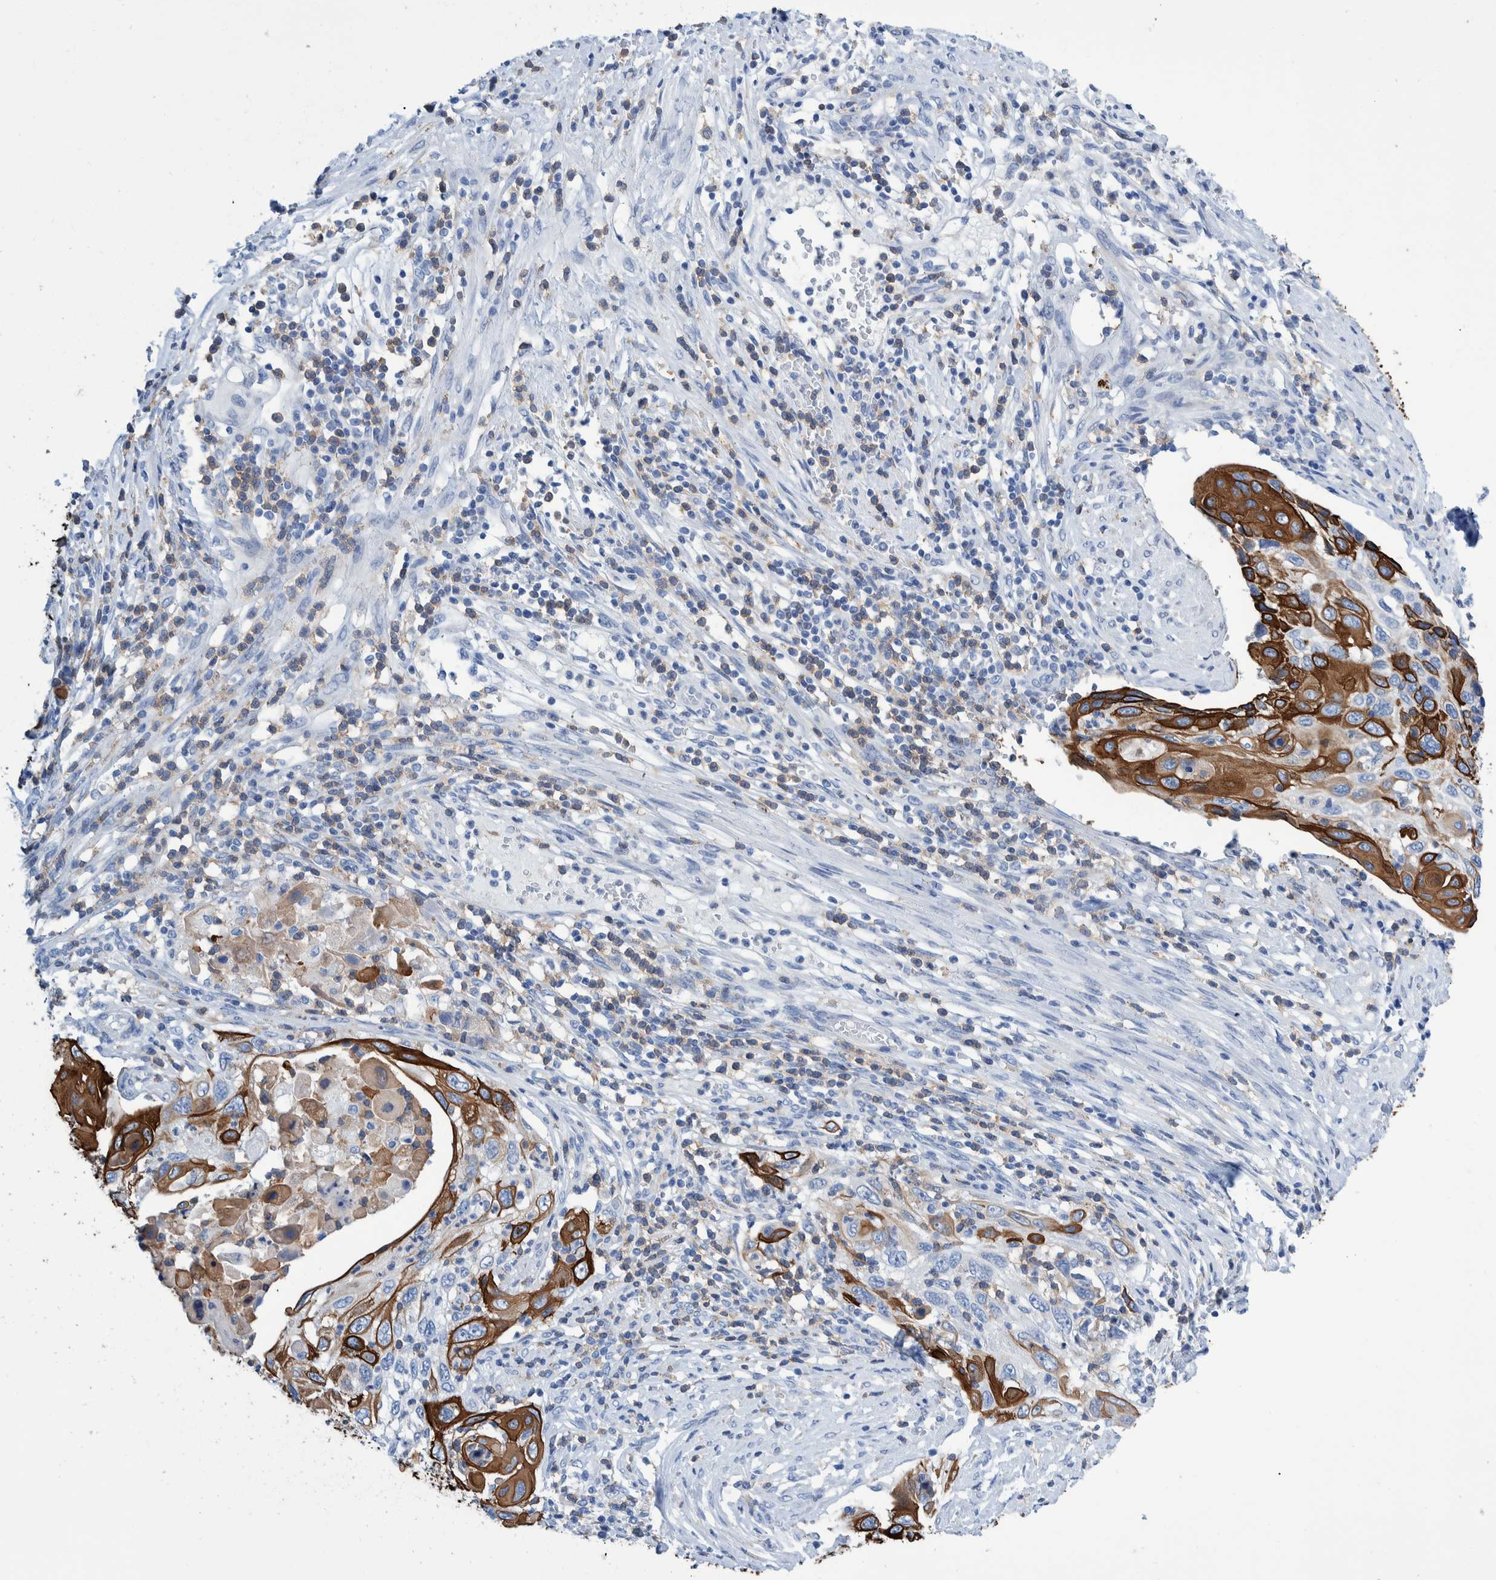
{"staining": {"intensity": "strong", "quantity": "25%-75%", "location": "cytoplasmic/membranous"}, "tissue": "cervical cancer", "cell_type": "Tumor cells", "image_type": "cancer", "snomed": [{"axis": "morphology", "description": "Squamous cell carcinoma, NOS"}, {"axis": "topography", "description": "Cervix"}], "caption": "High-magnification brightfield microscopy of cervical cancer (squamous cell carcinoma) stained with DAB (brown) and counterstained with hematoxylin (blue). tumor cells exhibit strong cytoplasmic/membranous staining is appreciated in about25%-75% of cells. (IHC, brightfield microscopy, high magnification).", "gene": "KRT14", "patient": {"sex": "female", "age": 70}}